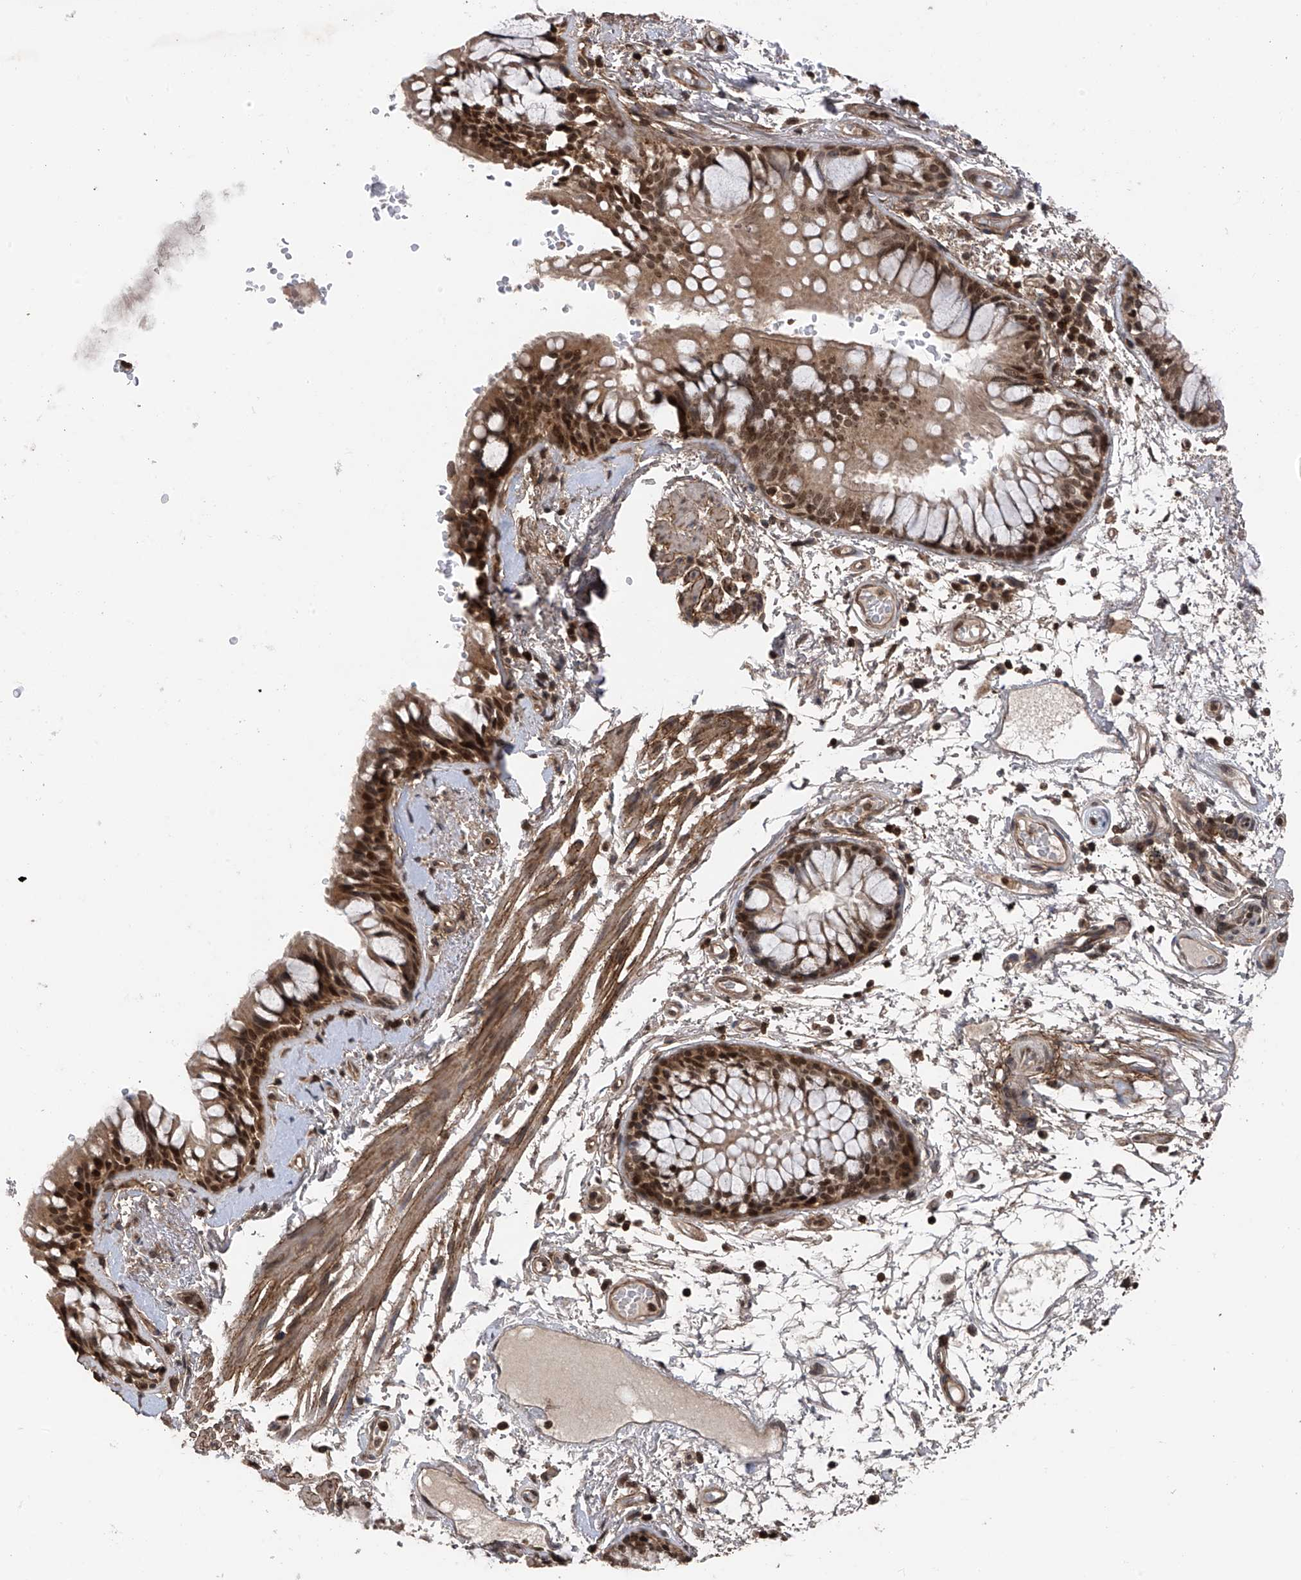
{"staining": {"intensity": "strong", "quantity": ">75%", "location": "cytoplasmic/membranous,nuclear"}, "tissue": "bronchus", "cell_type": "Respiratory epithelial cells", "image_type": "normal", "snomed": [{"axis": "morphology", "description": "Normal tissue, NOS"}, {"axis": "topography", "description": "Cartilage tissue"}, {"axis": "topography", "description": "Bronchus"}], "caption": "This micrograph exhibits IHC staining of normal bronchus, with high strong cytoplasmic/membranous,nuclear staining in about >75% of respiratory epithelial cells.", "gene": "DNAJC9", "patient": {"sex": "female", "age": 73}}